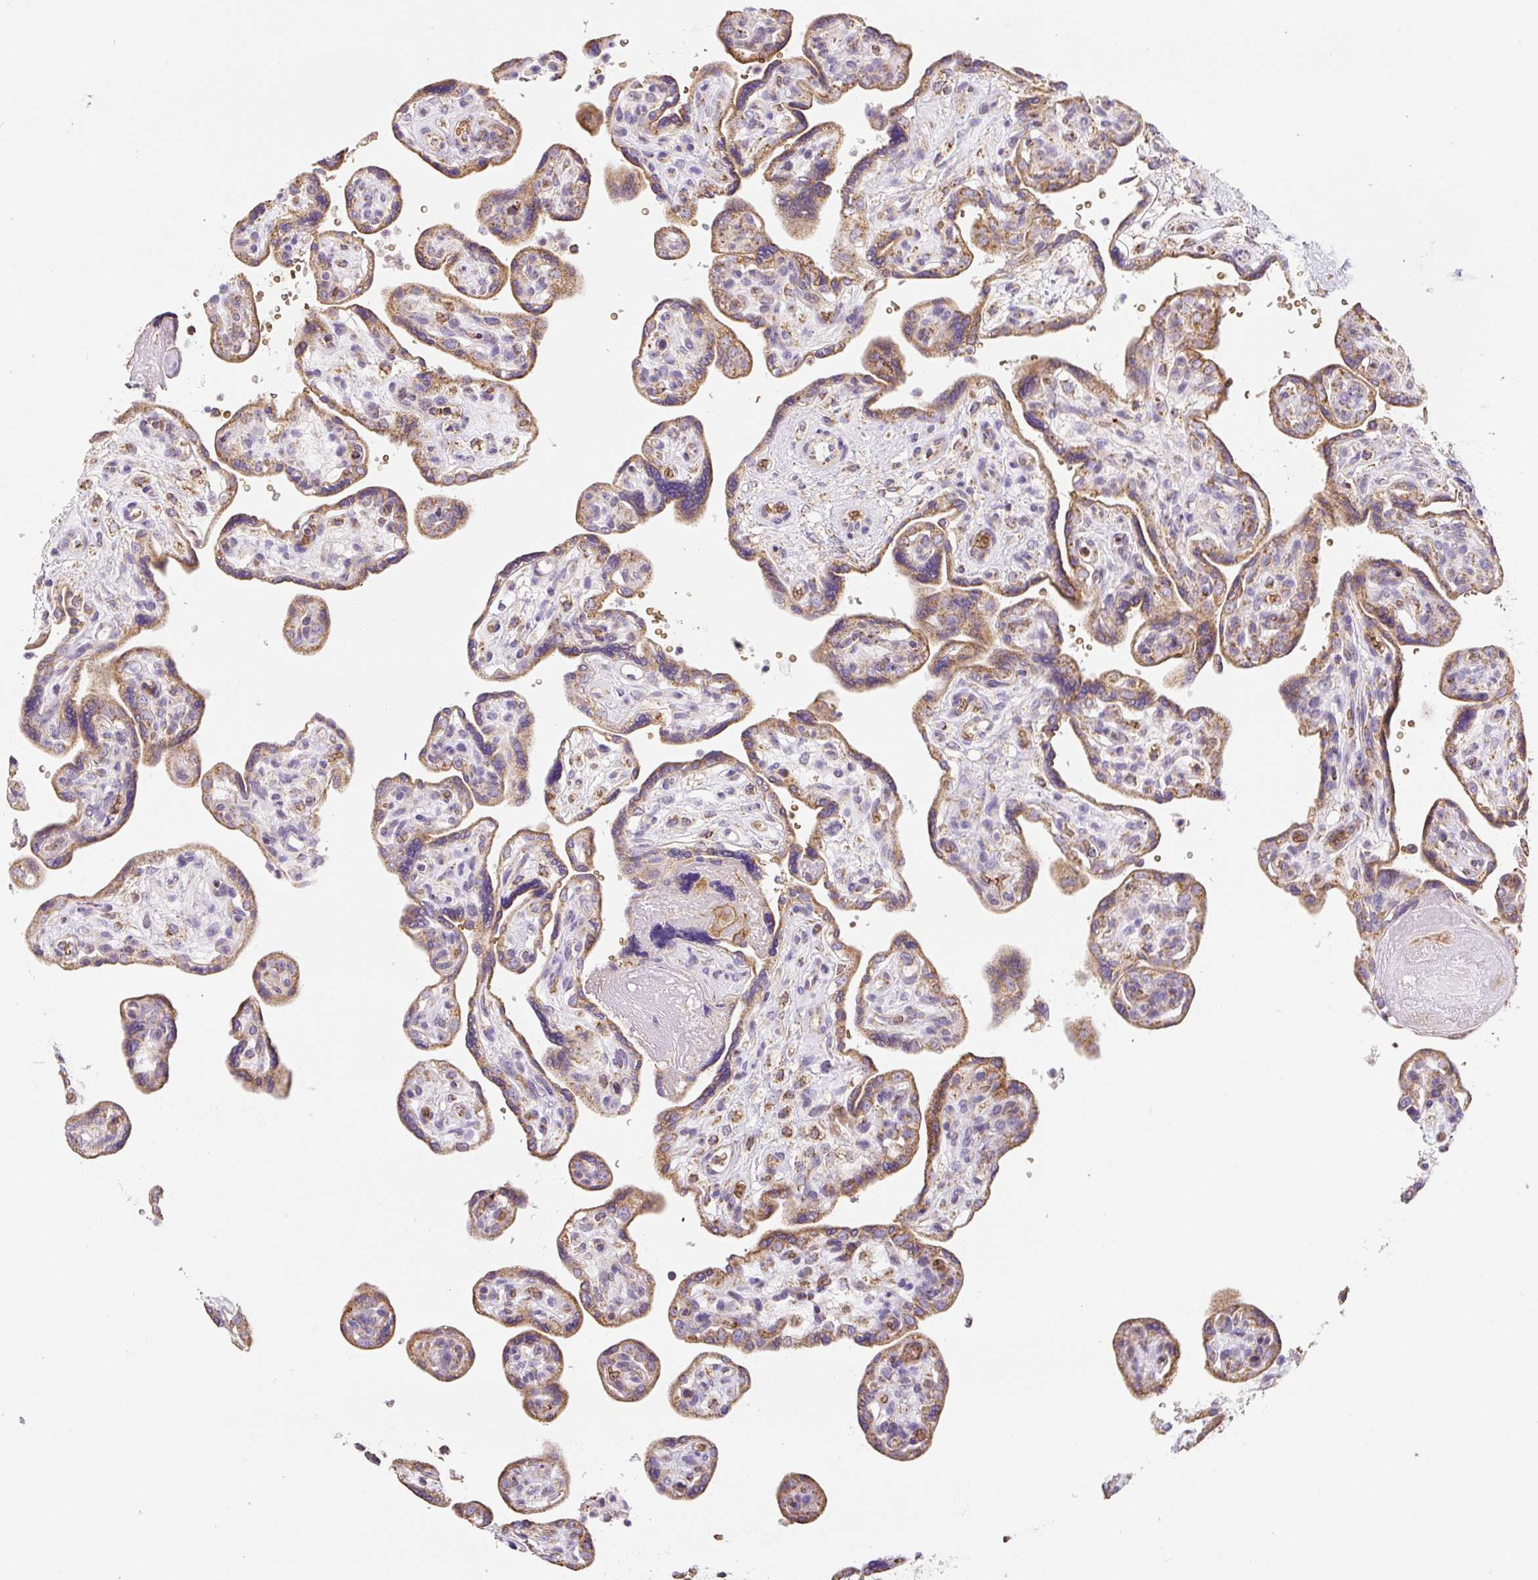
{"staining": {"intensity": "moderate", "quantity": ">75%", "location": "cytoplasmic/membranous"}, "tissue": "placenta", "cell_type": "Trophoblastic cells", "image_type": "normal", "snomed": [{"axis": "morphology", "description": "Normal tissue, NOS"}, {"axis": "topography", "description": "Placenta"}], "caption": "Immunohistochemical staining of unremarkable placenta demonstrates medium levels of moderate cytoplasmic/membranous staining in approximately >75% of trophoblastic cells. The protein is stained brown, and the nuclei are stained in blue (DAB IHC with brightfield microscopy, high magnification).", "gene": "MT", "patient": {"sex": "female", "age": 39}}